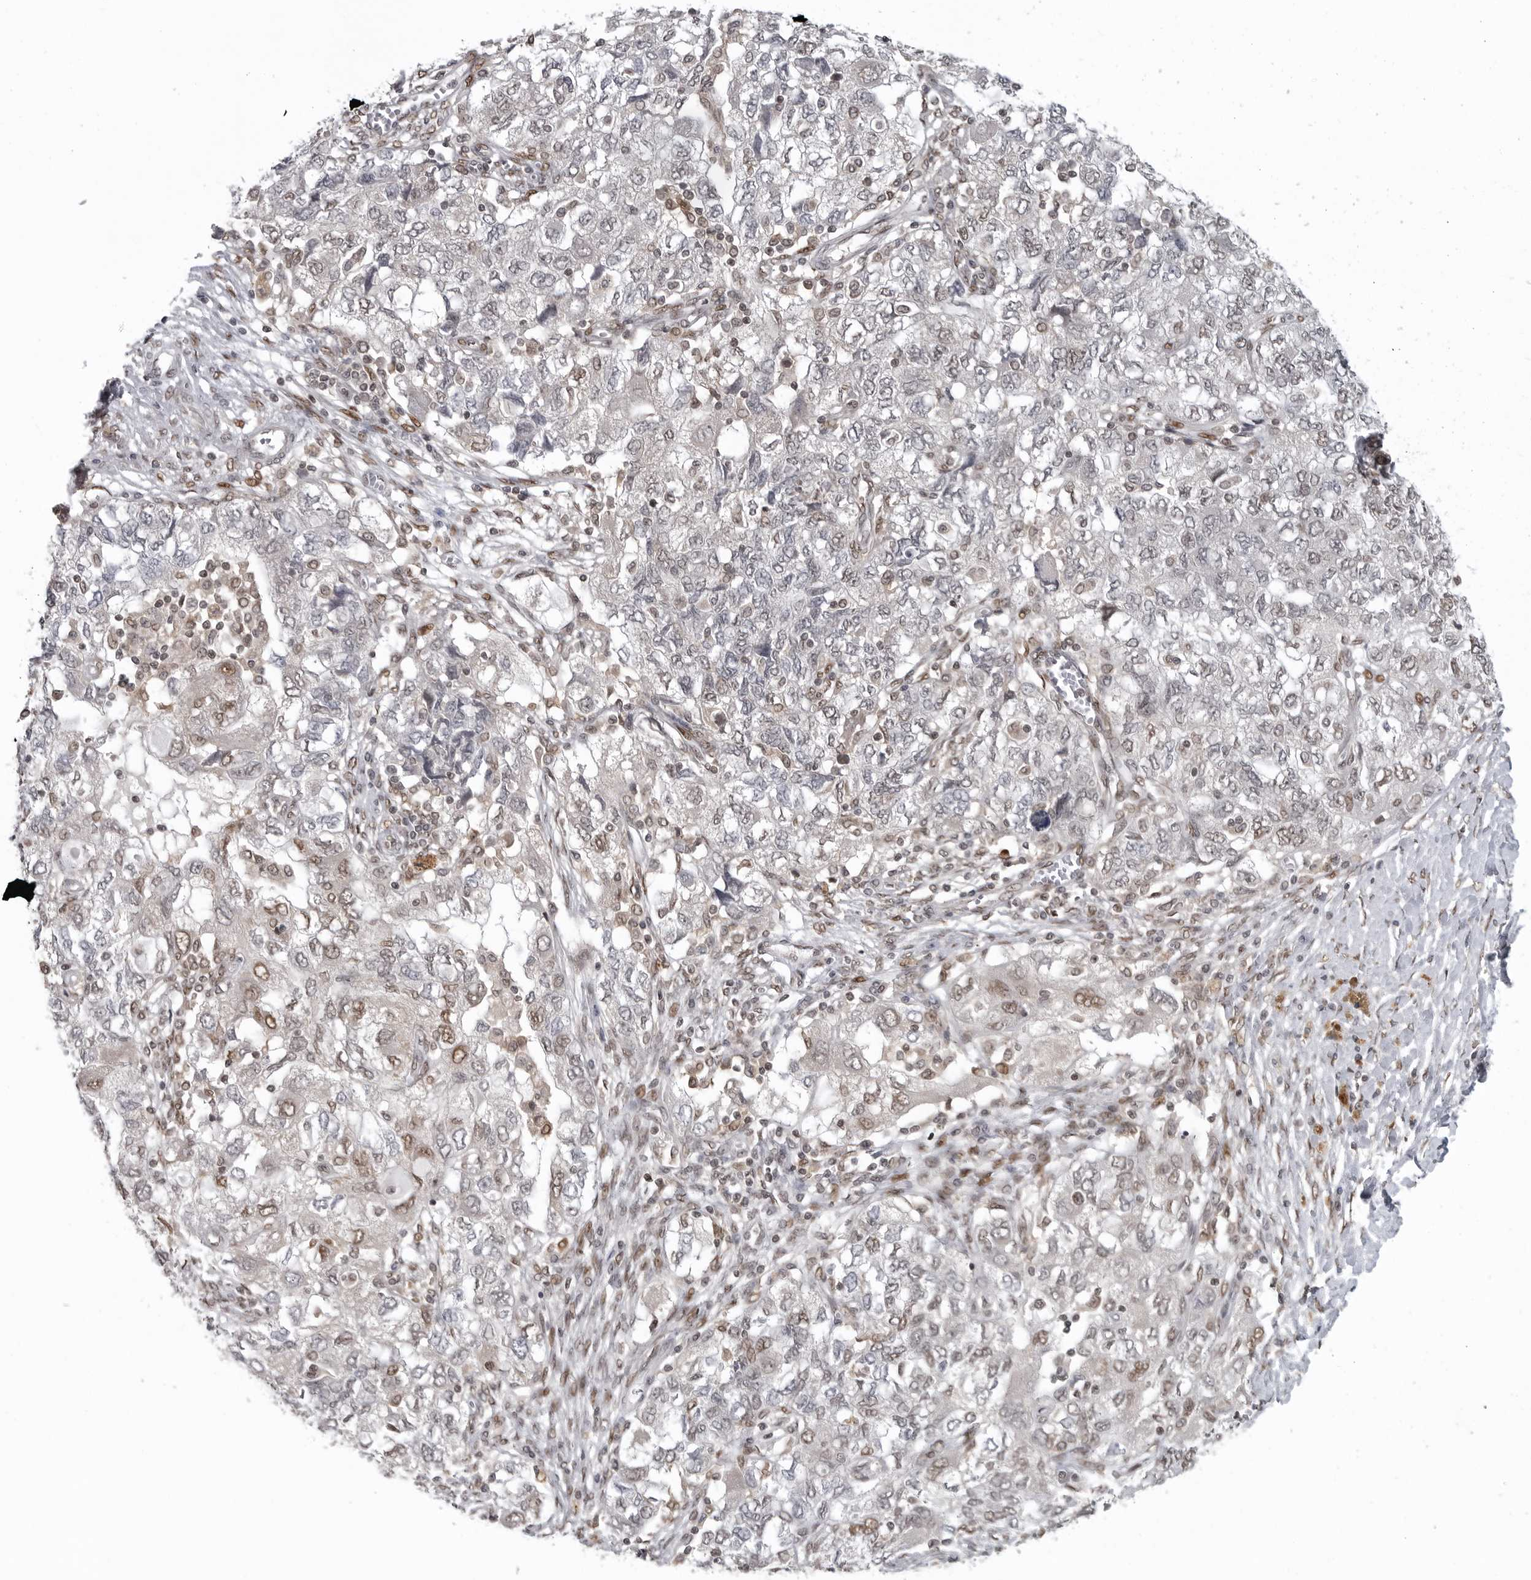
{"staining": {"intensity": "weak", "quantity": "<25%", "location": "nuclear"}, "tissue": "ovarian cancer", "cell_type": "Tumor cells", "image_type": "cancer", "snomed": [{"axis": "morphology", "description": "Carcinoma, NOS"}, {"axis": "morphology", "description": "Cystadenocarcinoma, serous, NOS"}, {"axis": "topography", "description": "Ovary"}], "caption": "High power microscopy image of an immunohistochemistry (IHC) micrograph of ovarian cancer (carcinoma), revealing no significant positivity in tumor cells.", "gene": "C8orf58", "patient": {"sex": "female", "age": 69}}